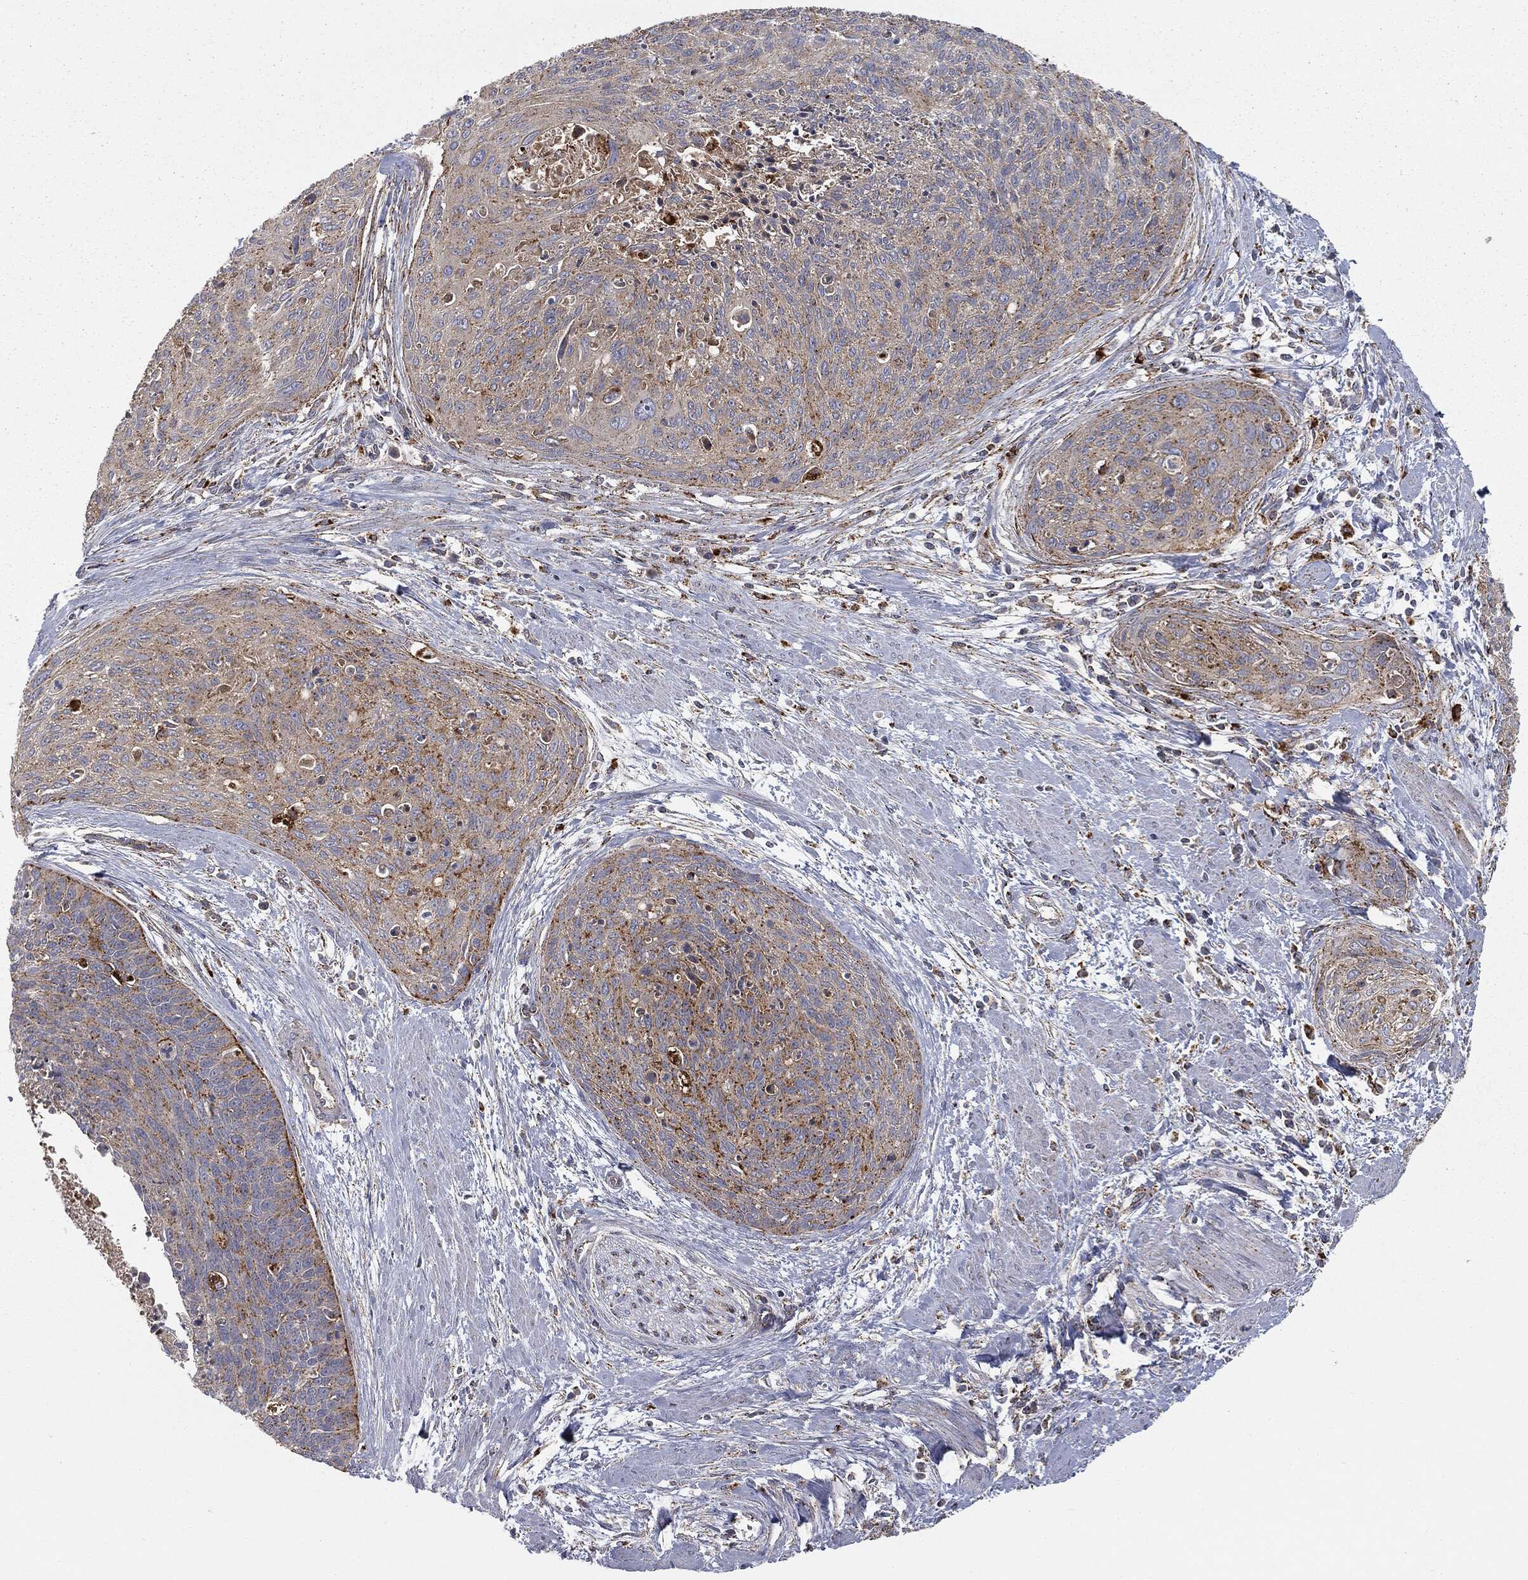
{"staining": {"intensity": "weak", "quantity": ">75%", "location": "cytoplasmic/membranous"}, "tissue": "cervical cancer", "cell_type": "Tumor cells", "image_type": "cancer", "snomed": [{"axis": "morphology", "description": "Squamous cell carcinoma, NOS"}, {"axis": "topography", "description": "Cervix"}], "caption": "This micrograph displays immunohistochemistry staining of cervical squamous cell carcinoma, with low weak cytoplasmic/membranous expression in about >75% of tumor cells.", "gene": "CTSA", "patient": {"sex": "female", "age": 55}}